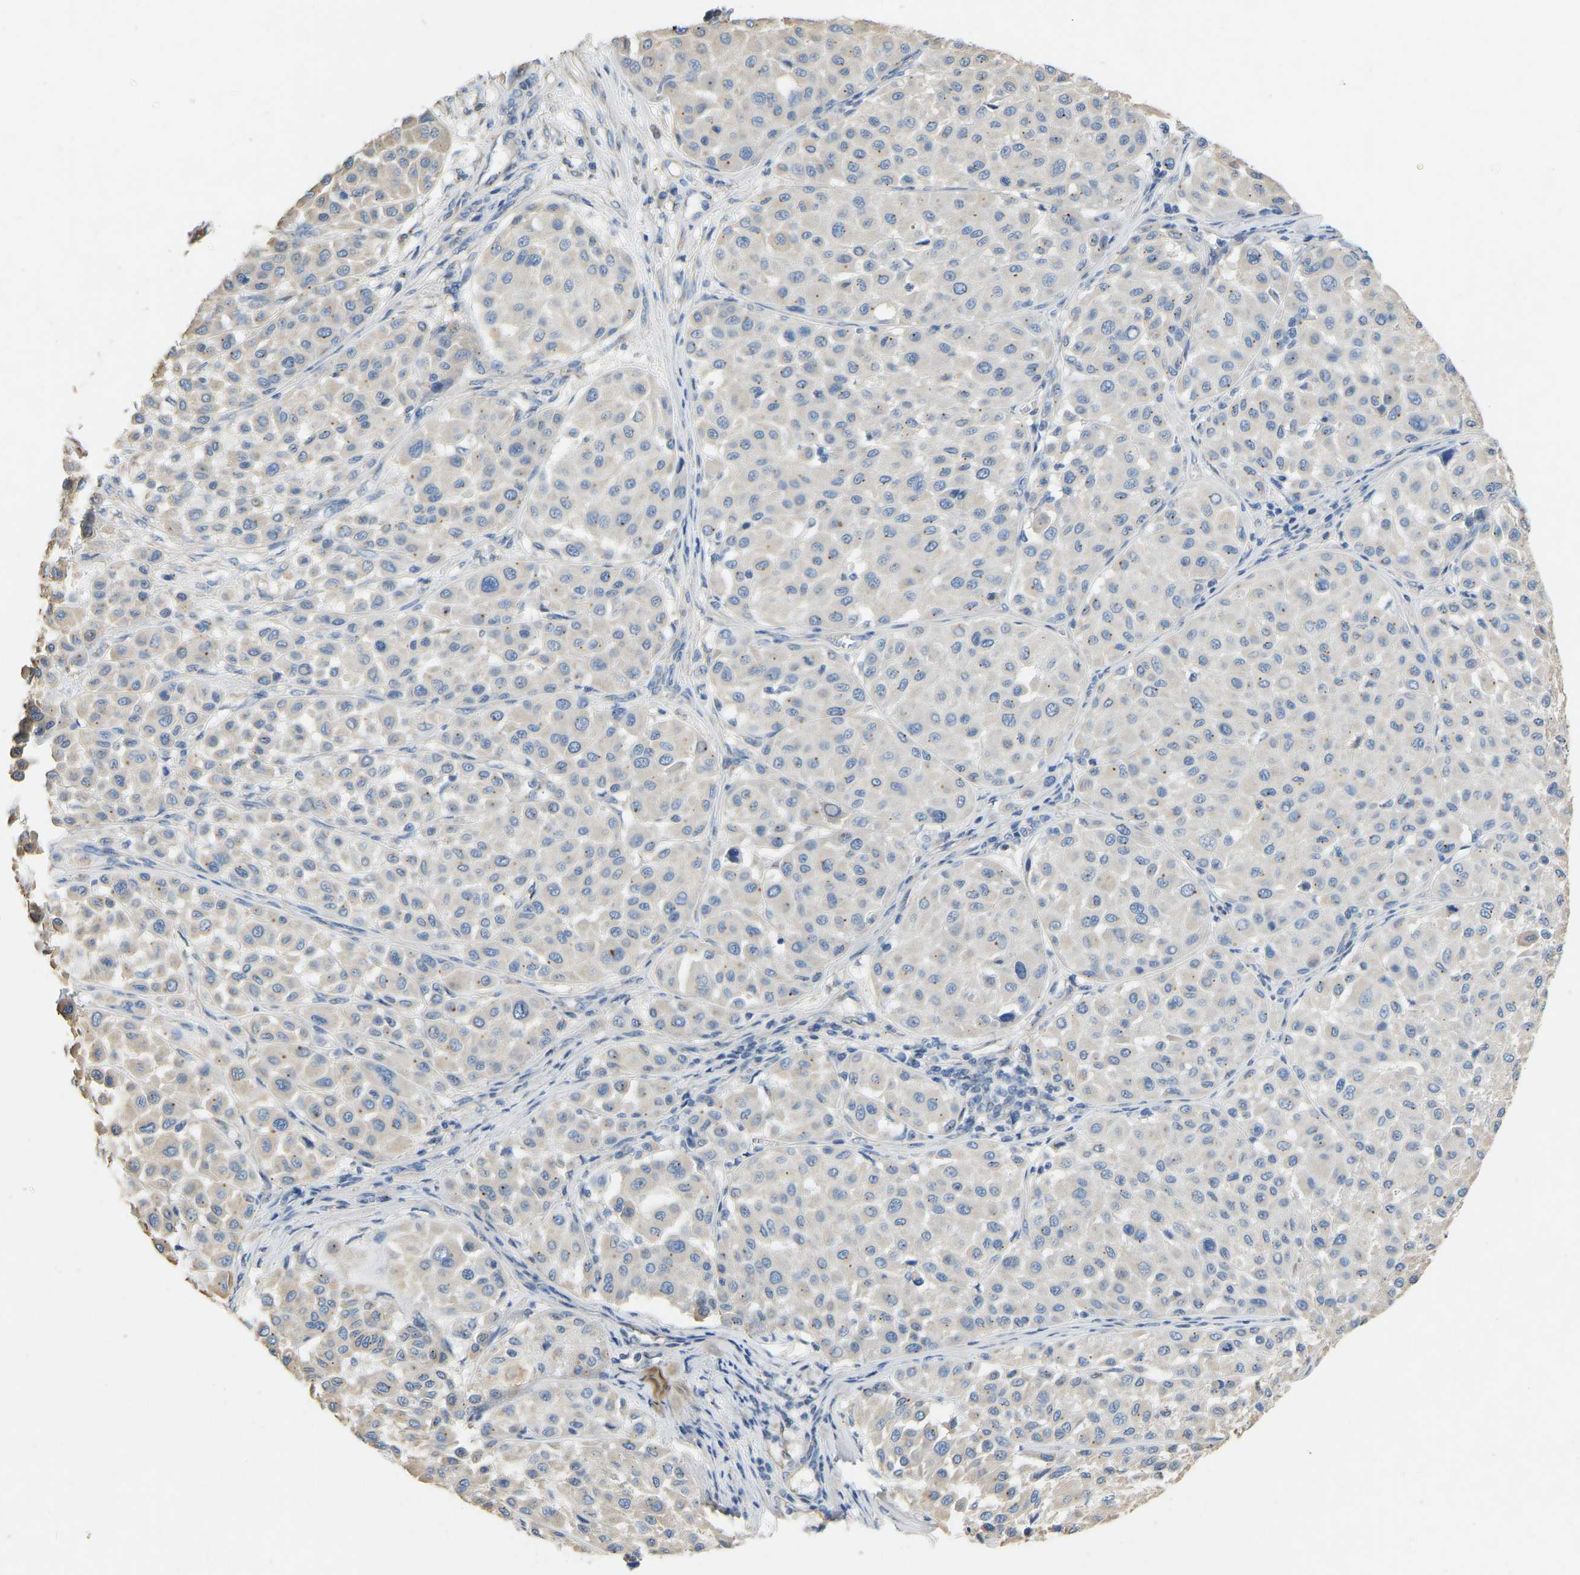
{"staining": {"intensity": "negative", "quantity": "none", "location": "none"}, "tissue": "melanoma", "cell_type": "Tumor cells", "image_type": "cancer", "snomed": [{"axis": "morphology", "description": "Malignant melanoma, Metastatic site"}, {"axis": "topography", "description": "Soft tissue"}], "caption": "Immunohistochemical staining of malignant melanoma (metastatic site) exhibits no significant expression in tumor cells.", "gene": "TECTA", "patient": {"sex": "male", "age": 41}}